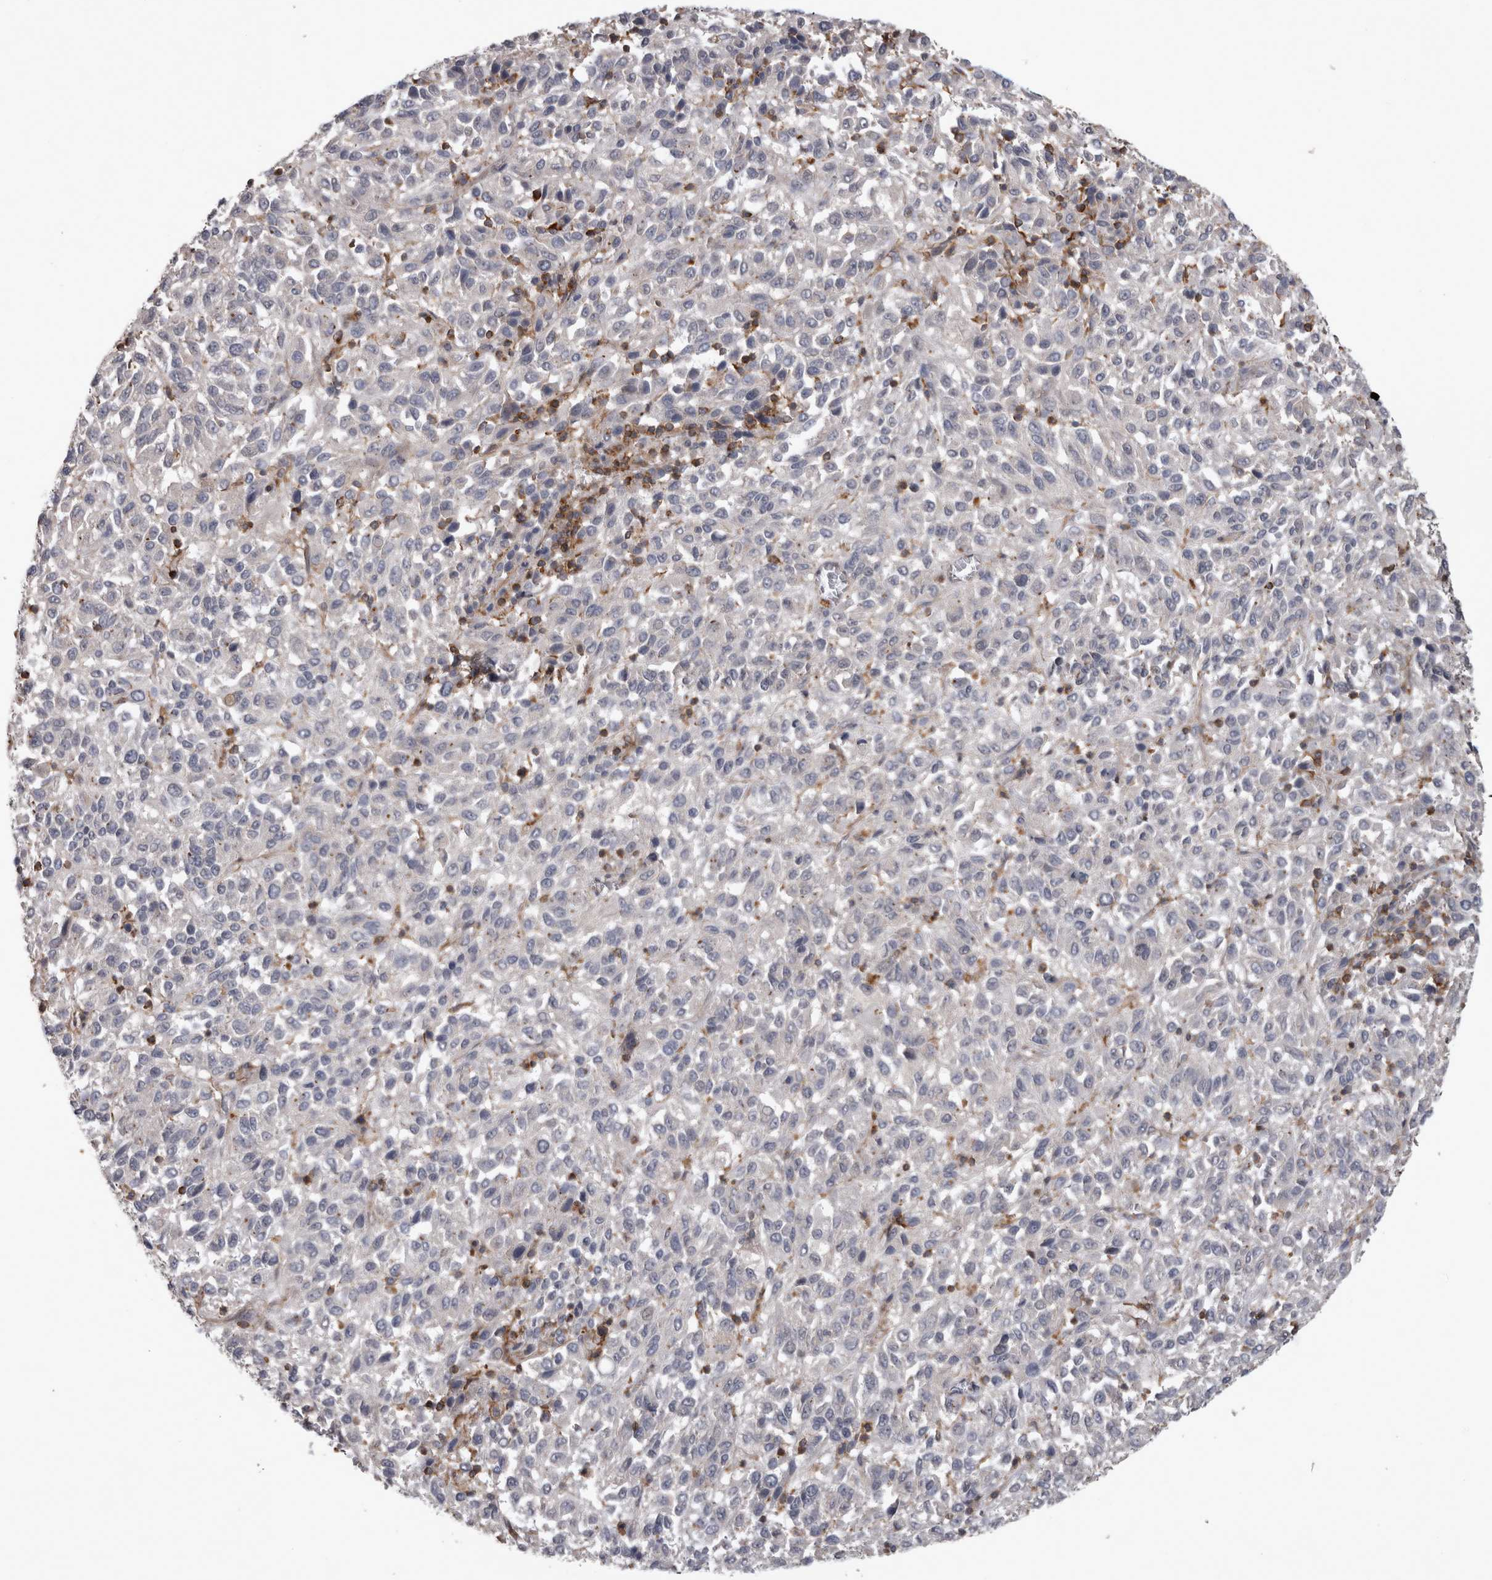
{"staining": {"intensity": "negative", "quantity": "none", "location": "none"}, "tissue": "melanoma", "cell_type": "Tumor cells", "image_type": "cancer", "snomed": [{"axis": "morphology", "description": "Malignant melanoma, Metastatic site"}, {"axis": "topography", "description": "Lung"}], "caption": "Melanoma was stained to show a protein in brown. There is no significant positivity in tumor cells.", "gene": "SPATA48", "patient": {"sex": "male", "age": 64}}